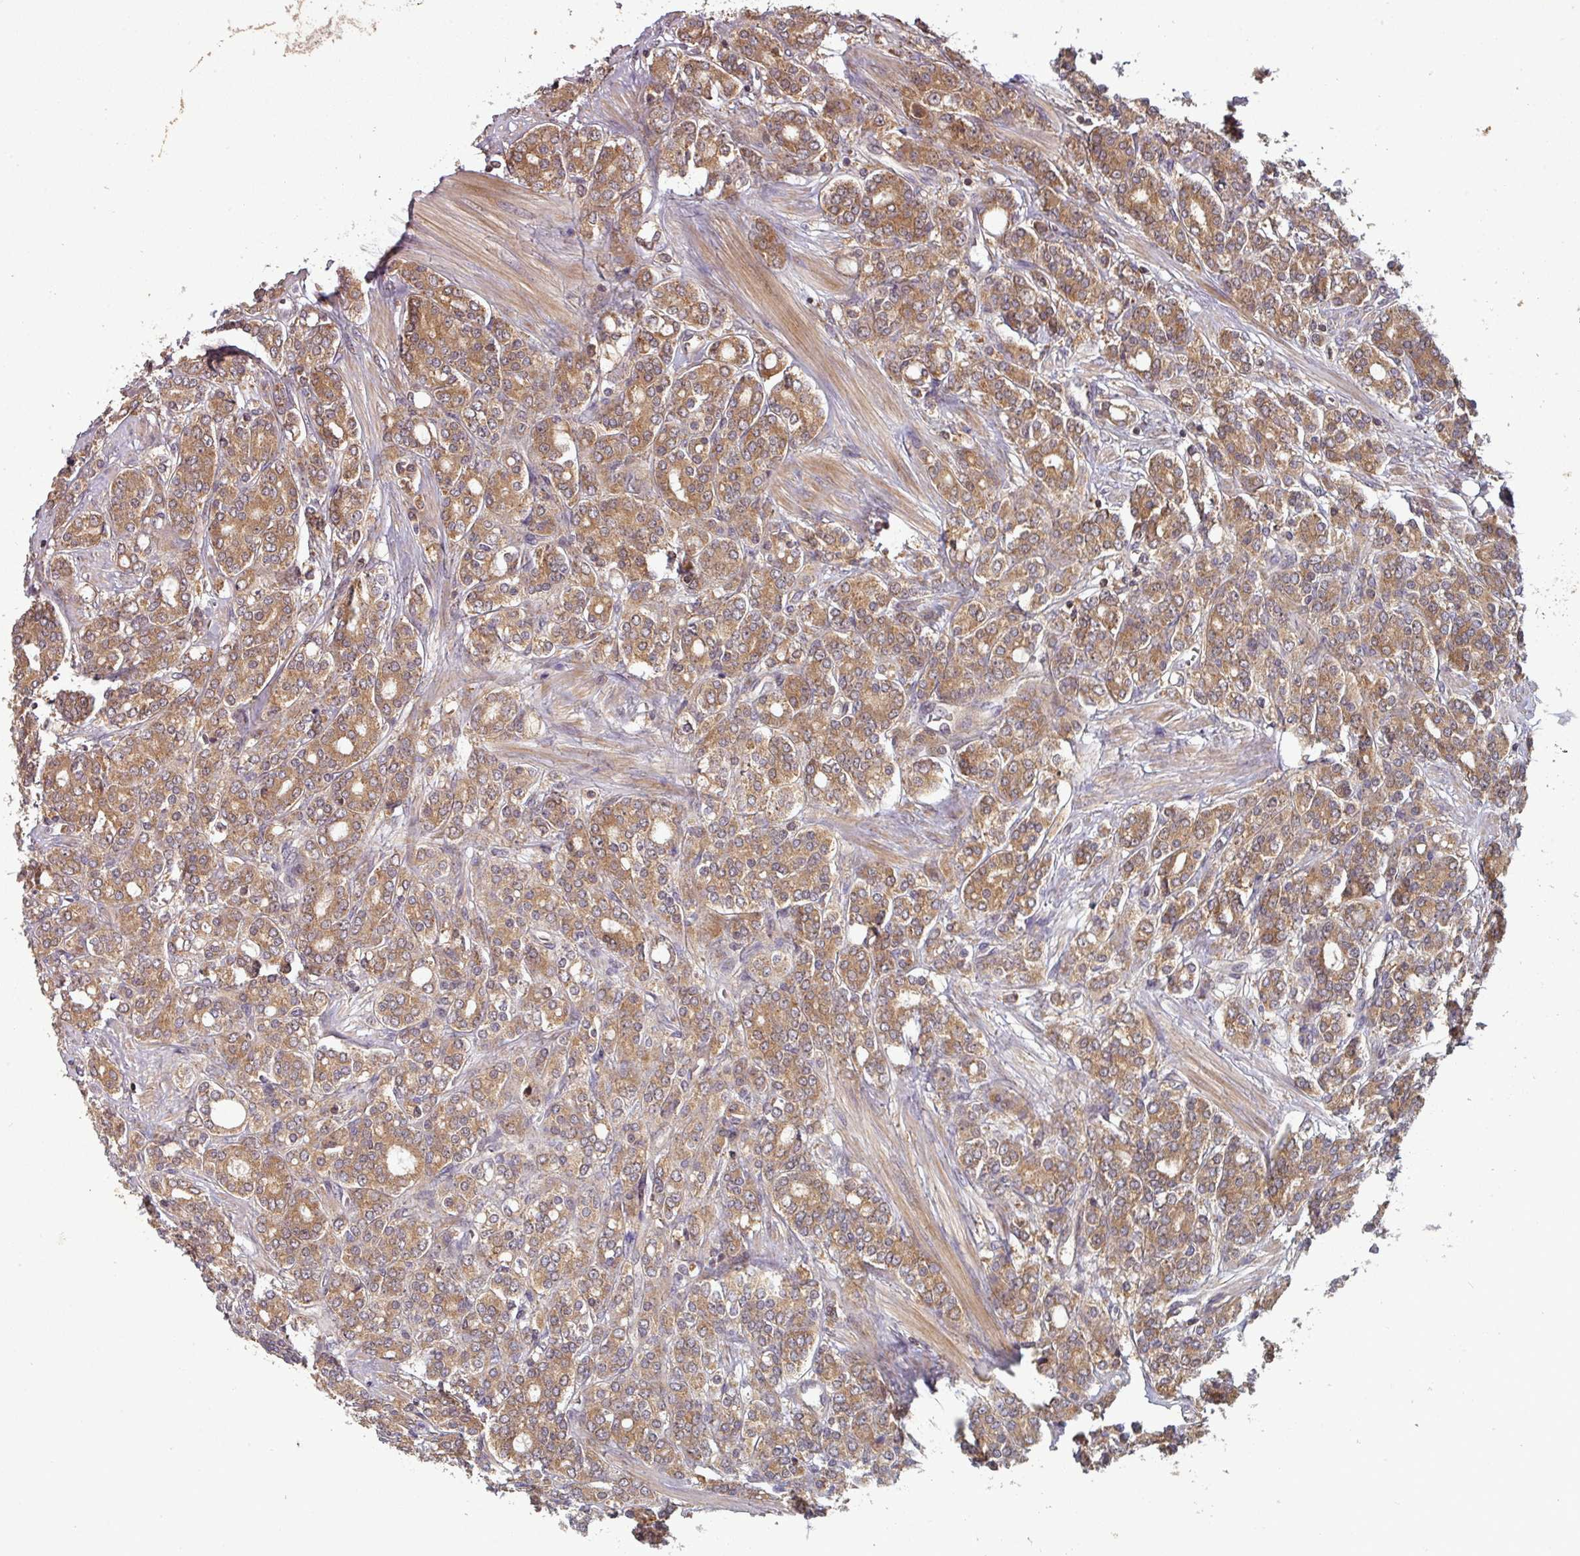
{"staining": {"intensity": "moderate", "quantity": ">75%", "location": "cytoplasmic/membranous"}, "tissue": "prostate cancer", "cell_type": "Tumor cells", "image_type": "cancer", "snomed": [{"axis": "morphology", "description": "Adenocarcinoma, High grade"}, {"axis": "topography", "description": "Prostate"}], "caption": "DAB (3,3'-diaminobenzidine) immunohistochemical staining of human prostate cancer (high-grade adenocarcinoma) shows moderate cytoplasmic/membranous protein expression in about >75% of tumor cells. The staining was performed using DAB (3,3'-diaminobenzidine), with brown indicating positive protein expression. Nuclei are stained blue with hematoxylin.", "gene": "GSKIP", "patient": {"sex": "male", "age": 62}}